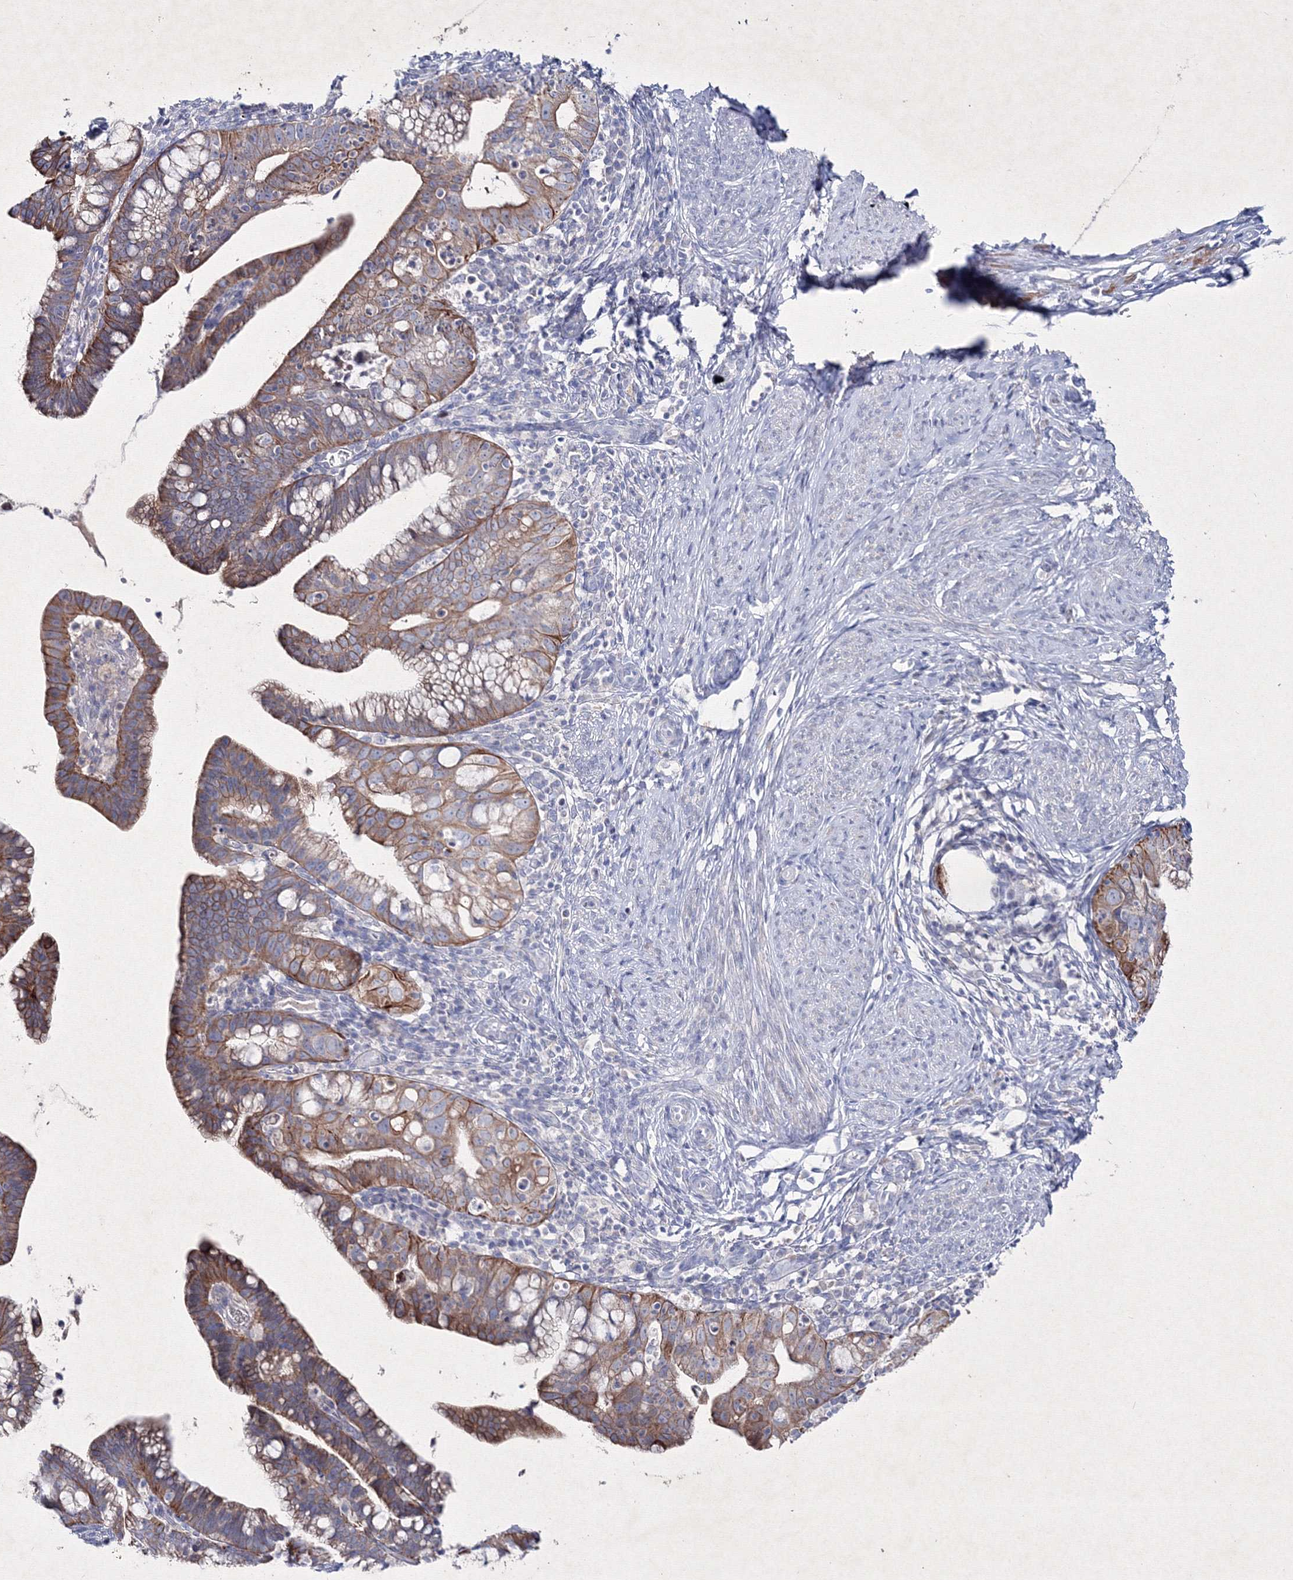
{"staining": {"intensity": "moderate", "quantity": ">75%", "location": "cytoplasmic/membranous"}, "tissue": "cervical cancer", "cell_type": "Tumor cells", "image_type": "cancer", "snomed": [{"axis": "morphology", "description": "Adenocarcinoma, NOS"}, {"axis": "topography", "description": "Cervix"}], "caption": "Immunohistochemistry image of adenocarcinoma (cervical) stained for a protein (brown), which exhibits medium levels of moderate cytoplasmic/membranous staining in approximately >75% of tumor cells.", "gene": "SMIM29", "patient": {"sex": "female", "age": 36}}